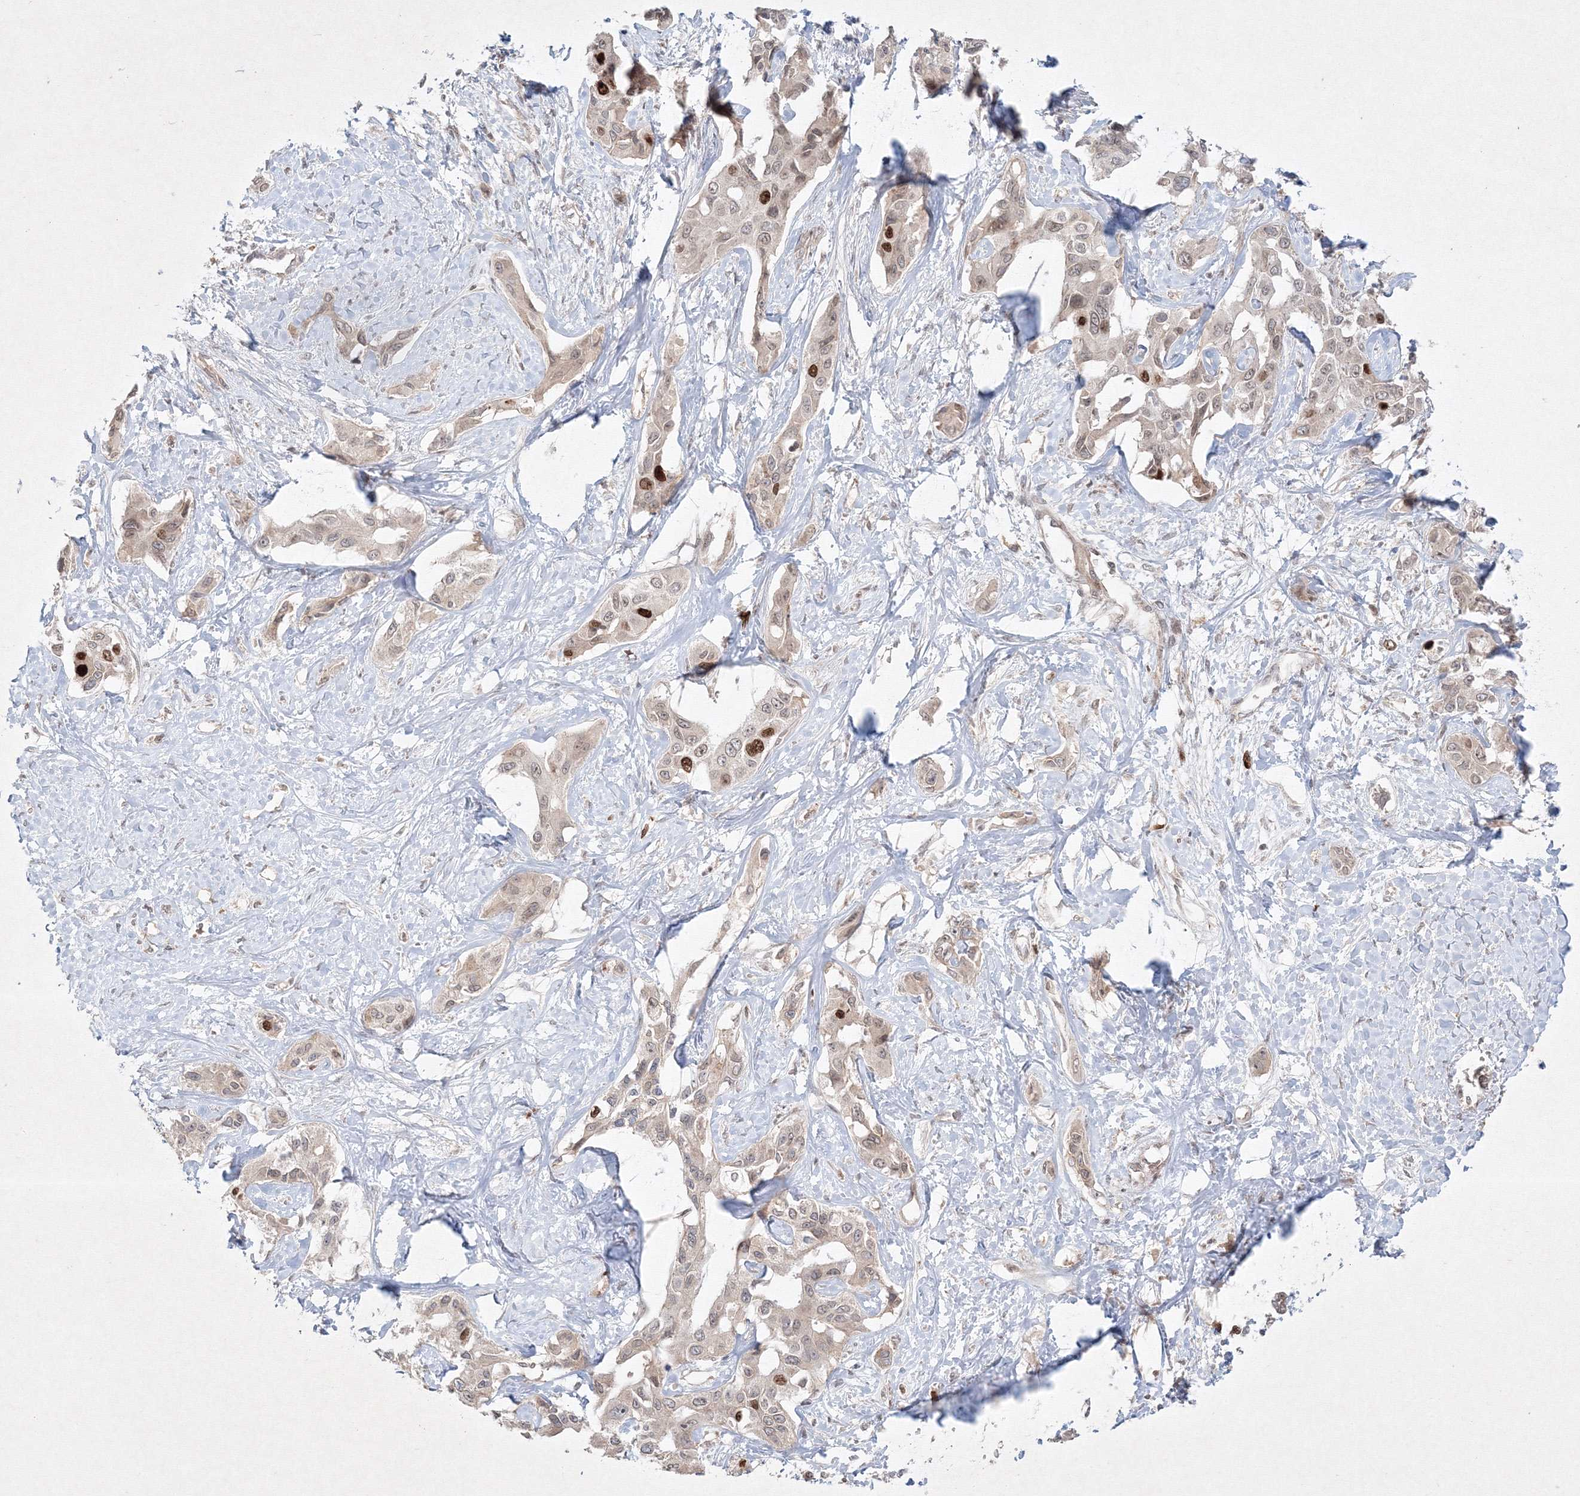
{"staining": {"intensity": "strong", "quantity": "<25%", "location": "nuclear"}, "tissue": "liver cancer", "cell_type": "Tumor cells", "image_type": "cancer", "snomed": [{"axis": "morphology", "description": "Cholangiocarcinoma"}, {"axis": "topography", "description": "Liver"}], "caption": "IHC photomicrograph of human liver cholangiocarcinoma stained for a protein (brown), which exhibits medium levels of strong nuclear expression in approximately <25% of tumor cells.", "gene": "KIF20A", "patient": {"sex": "male", "age": 59}}